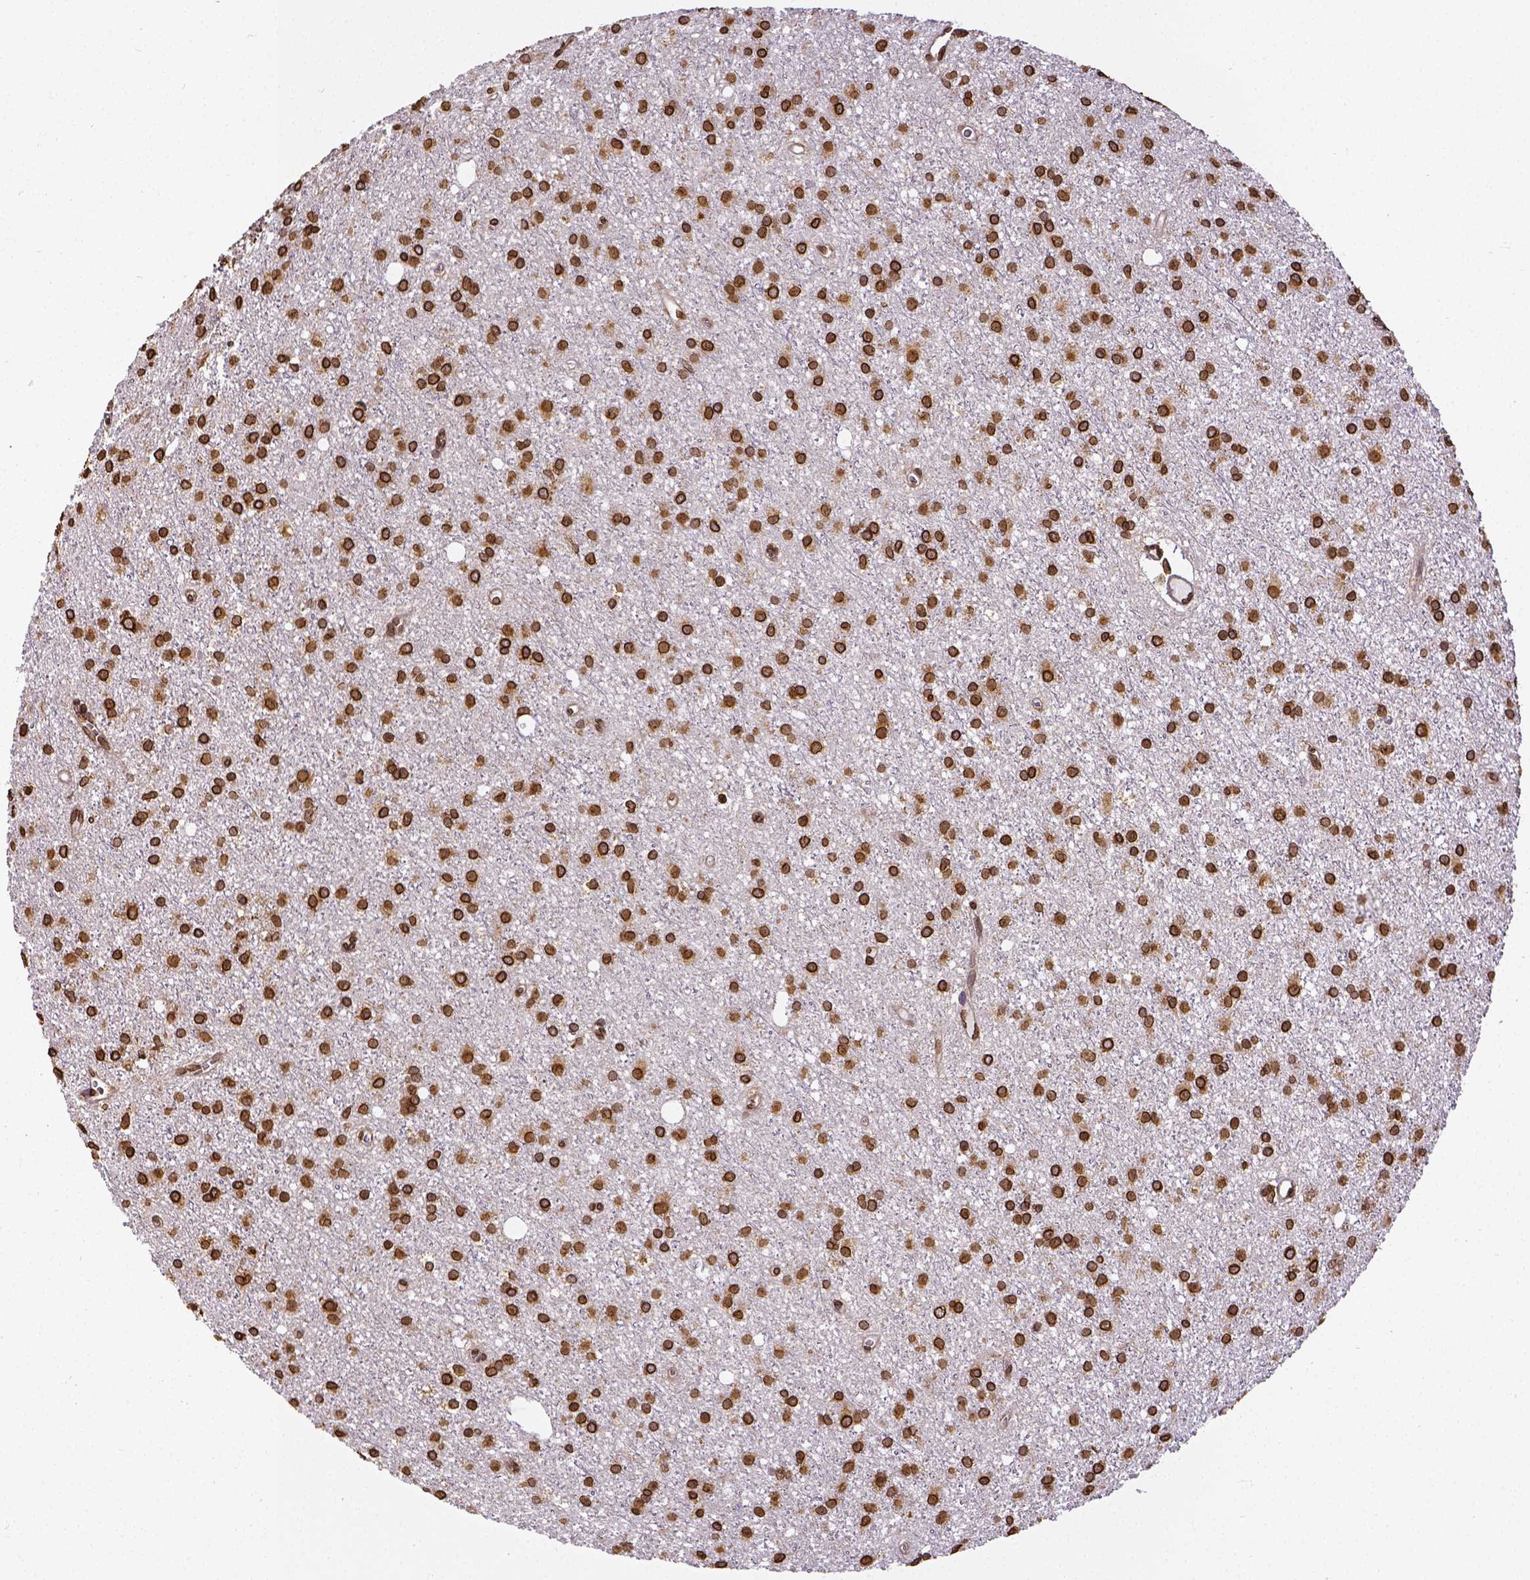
{"staining": {"intensity": "strong", "quantity": ">75%", "location": "cytoplasmic/membranous,nuclear"}, "tissue": "glioma", "cell_type": "Tumor cells", "image_type": "cancer", "snomed": [{"axis": "morphology", "description": "Glioma, malignant, Low grade"}, {"axis": "topography", "description": "Brain"}], "caption": "Immunohistochemistry (IHC) of low-grade glioma (malignant) displays high levels of strong cytoplasmic/membranous and nuclear positivity in approximately >75% of tumor cells. Nuclei are stained in blue.", "gene": "MTDH", "patient": {"sex": "male", "age": 27}}